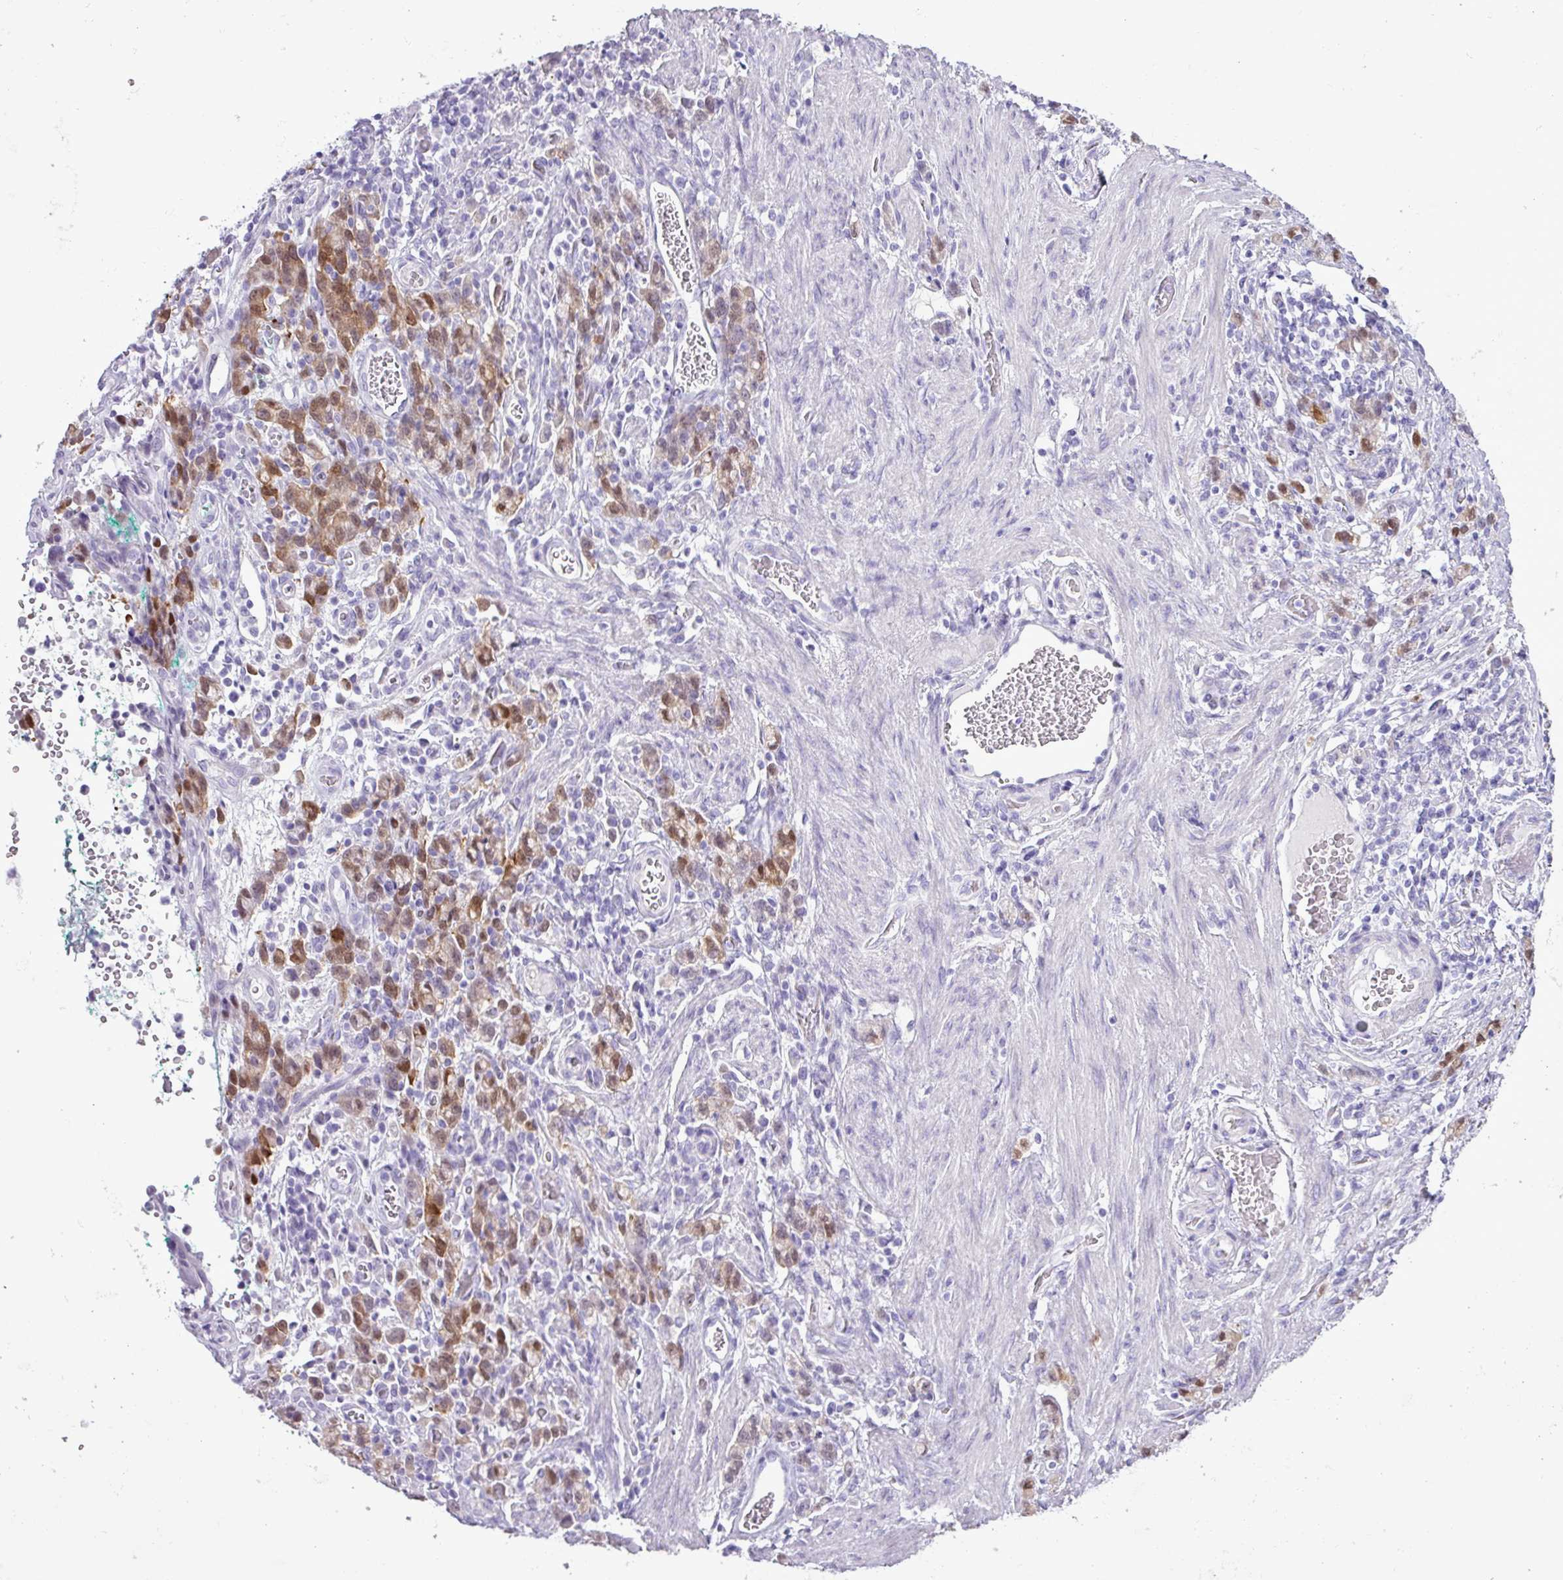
{"staining": {"intensity": "moderate", "quantity": ">75%", "location": "cytoplasmic/membranous,nuclear"}, "tissue": "stomach cancer", "cell_type": "Tumor cells", "image_type": "cancer", "snomed": [{"axis": "morphology", "description": "Adenocarcinoma, NOS"}, {"axis": "topography", "description": "Stomach"}], "caption": "The histopathology image exhibits staining of adenocarcinoma (stomach), revealing moderate cytoplasmic/membranous and nuclear protein positivity (brown color) within tumor cells.", "gene": "ALDH3A1", "patient": {"sex": "male", "age": 77}}